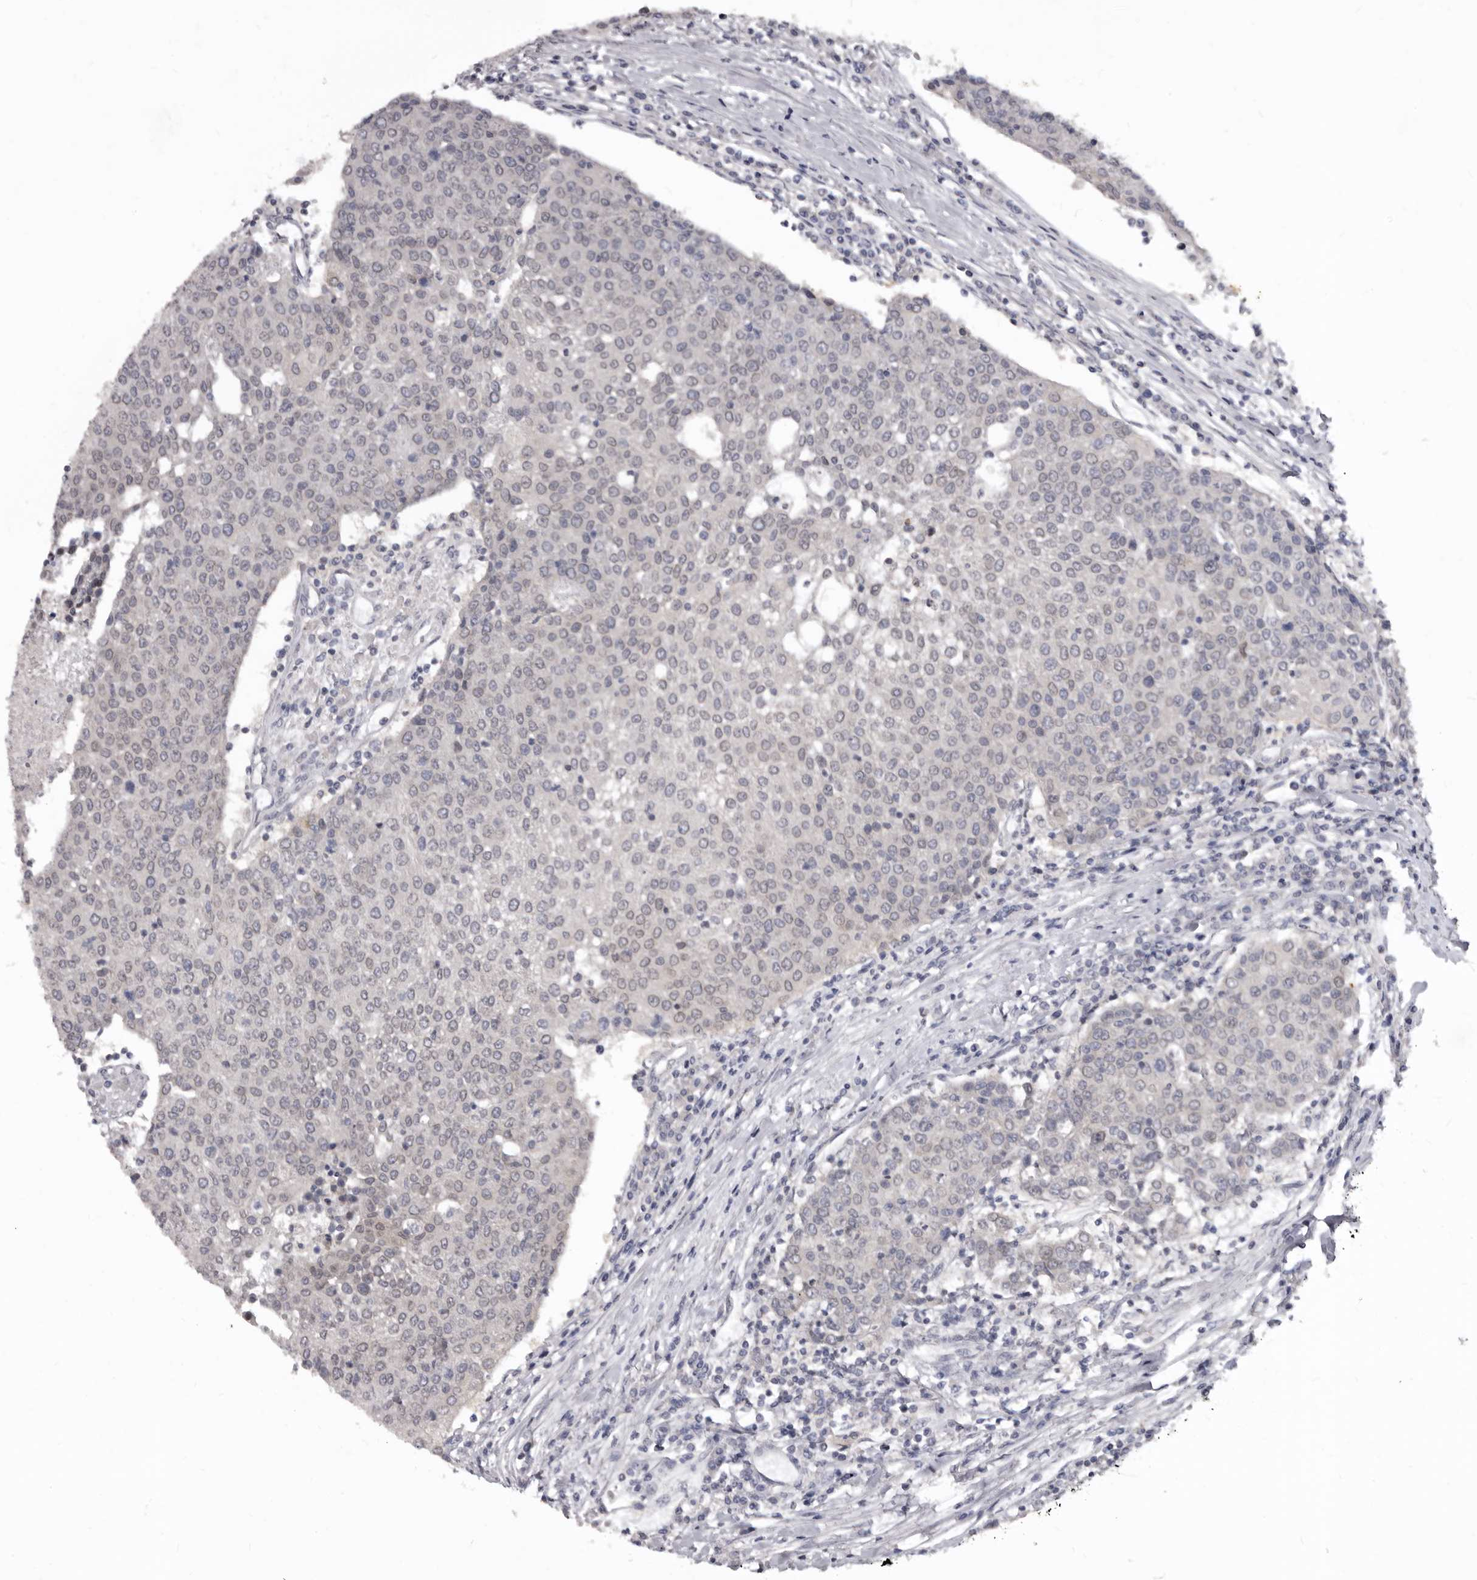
{"staining": {"intensity": "weak", "quantity": "<25%", "location": "nuclear"}, "tissue": "urothelial cancer", "cell_type": "Tumor cells", "image_type": "cancer", "snomed": [{"axis": "morphology", "description": "Urothelial carcinoma, High grade"}, {"axis": "topography", "description": "Urinary bladder"}], "caption": "A histopathology image of urothelial carcinoma (high-grade) stained for a protein exhibits no brown staining in tumor cells. (Brightfield microscopy of DAB (3,3'-diaminobenzidine) immunohistochemistry at high magnification).", "gene": "SULT1E1", "patient": {"sex": "female", "age": 85}}